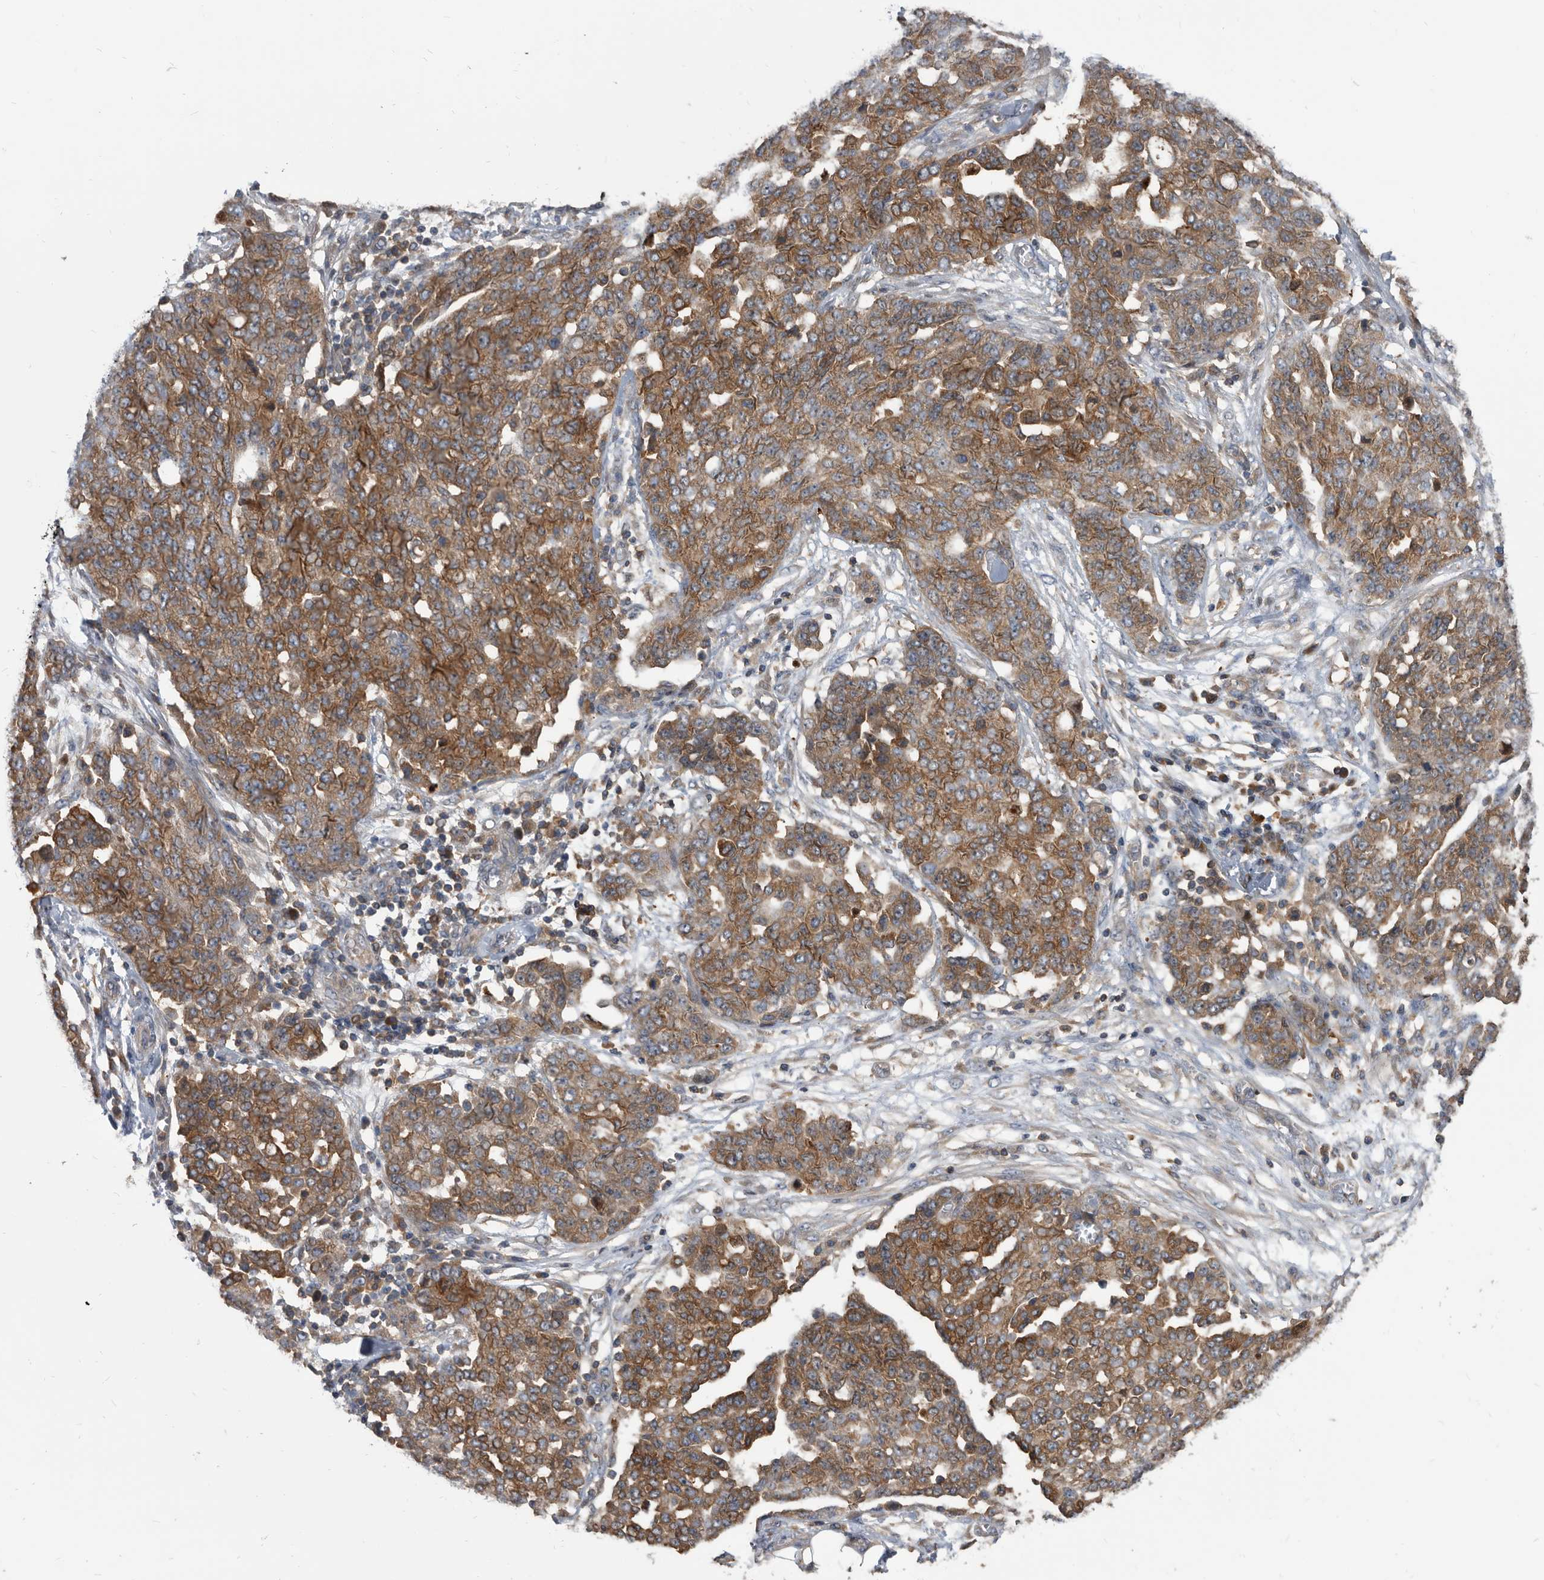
{"staining": {"intensity": "moderate", "quantity": ">75%", "location": "cytoplasmic/membranous"}, "tissue": "ovarian cancer", "cell_type": "Tumor cells", "image_type": "cancer", "snomed": [{"axis": "morphology", "description": "Cystadenocarcinoma, serous, NOS"}, {"axis": "topography", "description": "Soft tissue"}, {"axis": "topography", "description": "Ovary"}], "caption": "Immunohistochemistry staining of serous cystadenocarcinoma (ovarian), which displays medium levels of moderate cytoplasmic/membranous expression in about >75% of tumor cells indicating moderate cytoplasmic/membranous protein expression. The staining was performed using DAB (3,3'-diaminobenzidine) (brown) for protein detection and nuclei were counterstained in hematoxylin (blue).", "gene": "APEH", "patient": {"sex": "female", "age": 57}}